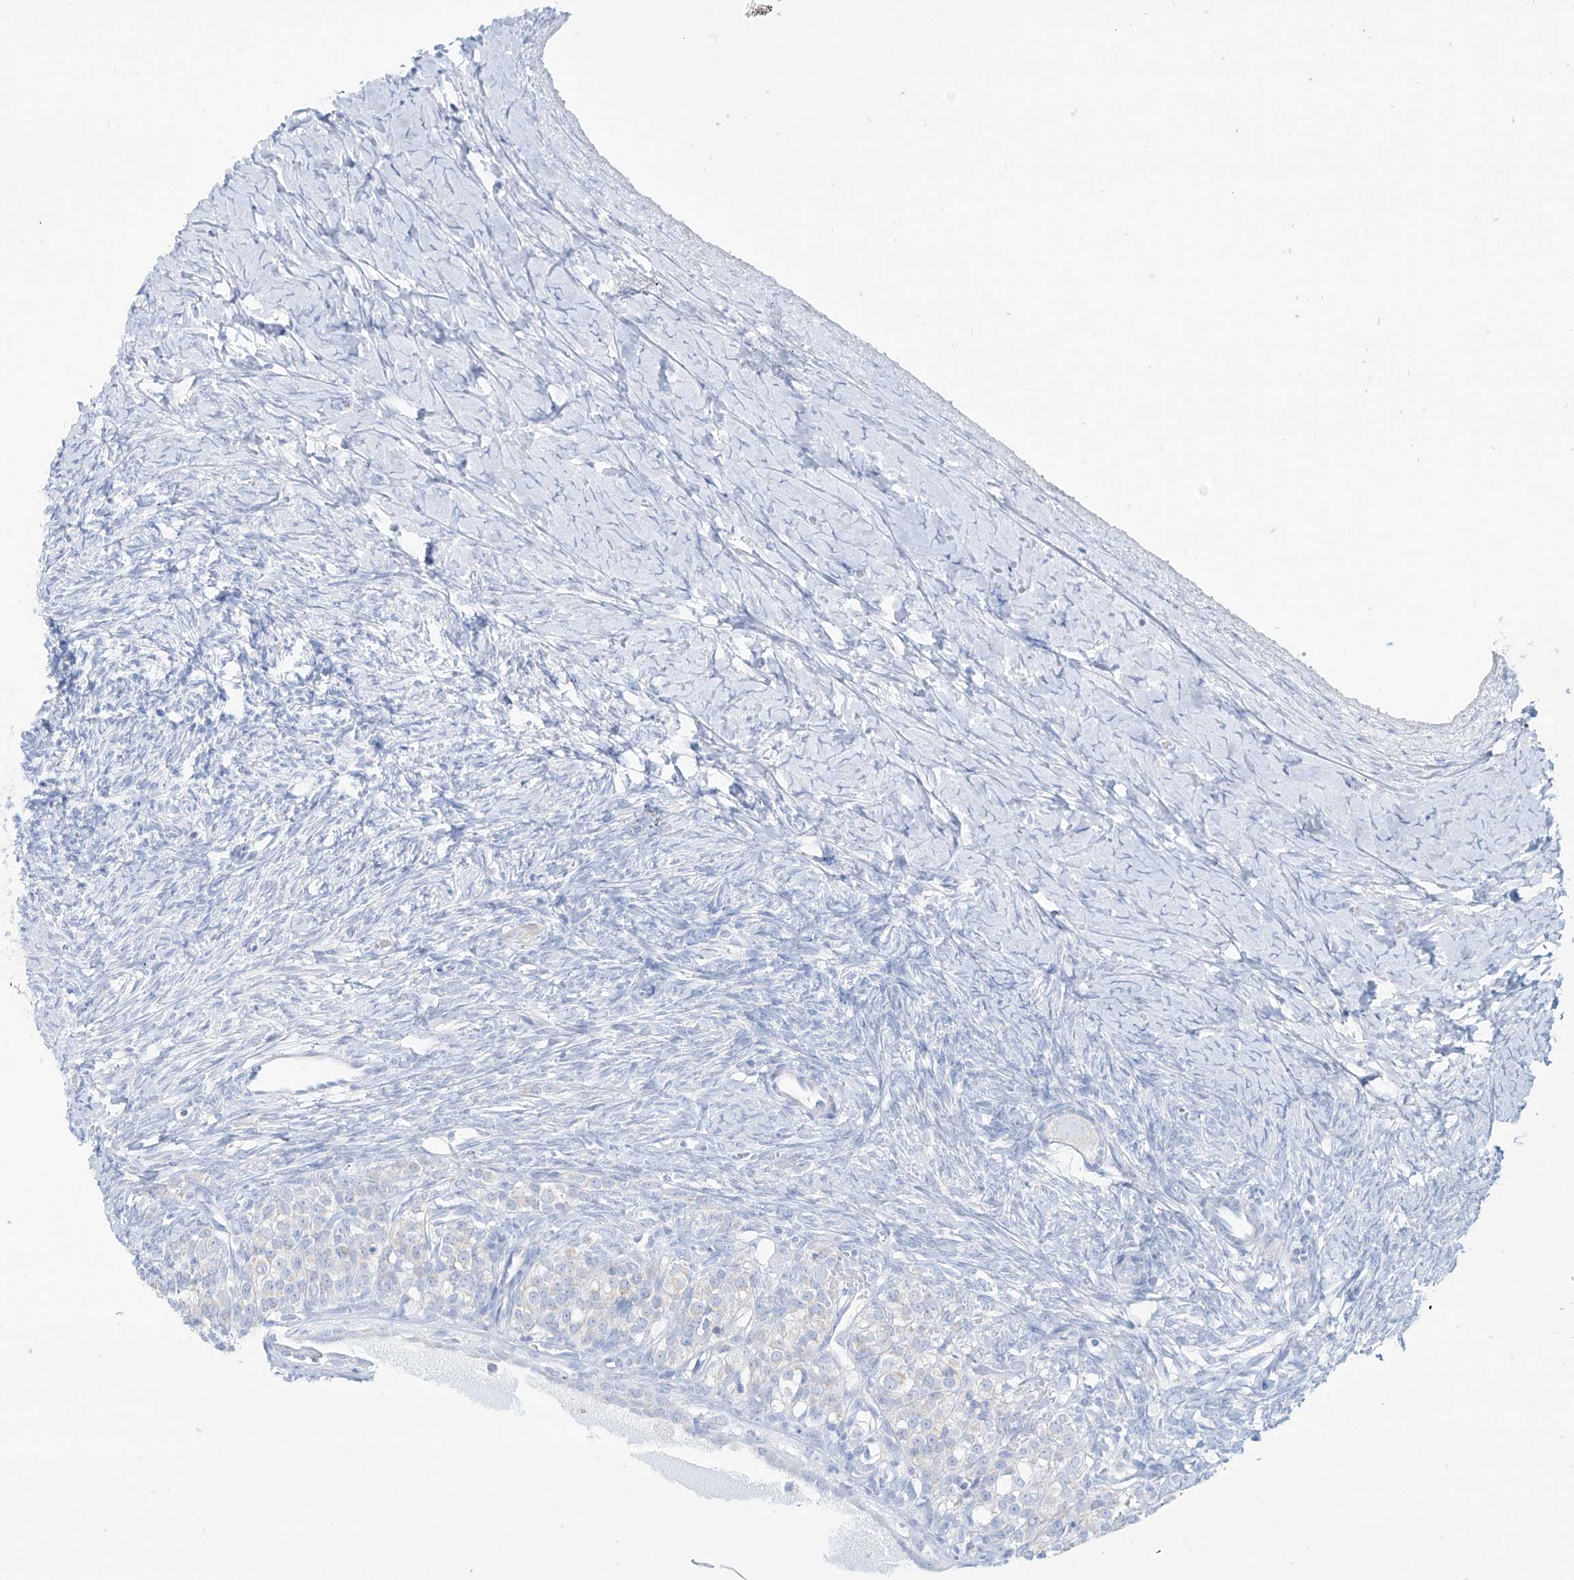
{"staining": {"intensity": "negative", "quantity": "none", "location": "none"}, "tissue": "ovary", "cell_type": "Follicle cells", "image_type": "normal", "snomed": [{"axis": "morphology", "description": "Normal tissue, NOS"}, {"axis": "morphology", "description": "Developmental malformation"}, {"axis": "topography", "description": "Ovary"}], "caption": "A high-resolution micrograph shows immunohistochemistry (IHC) staining of benign ovary, which reveals no significant staining in follicle cells.", "gene": "SLC26A3", "patient": {"sex": "female", "age": 39}}